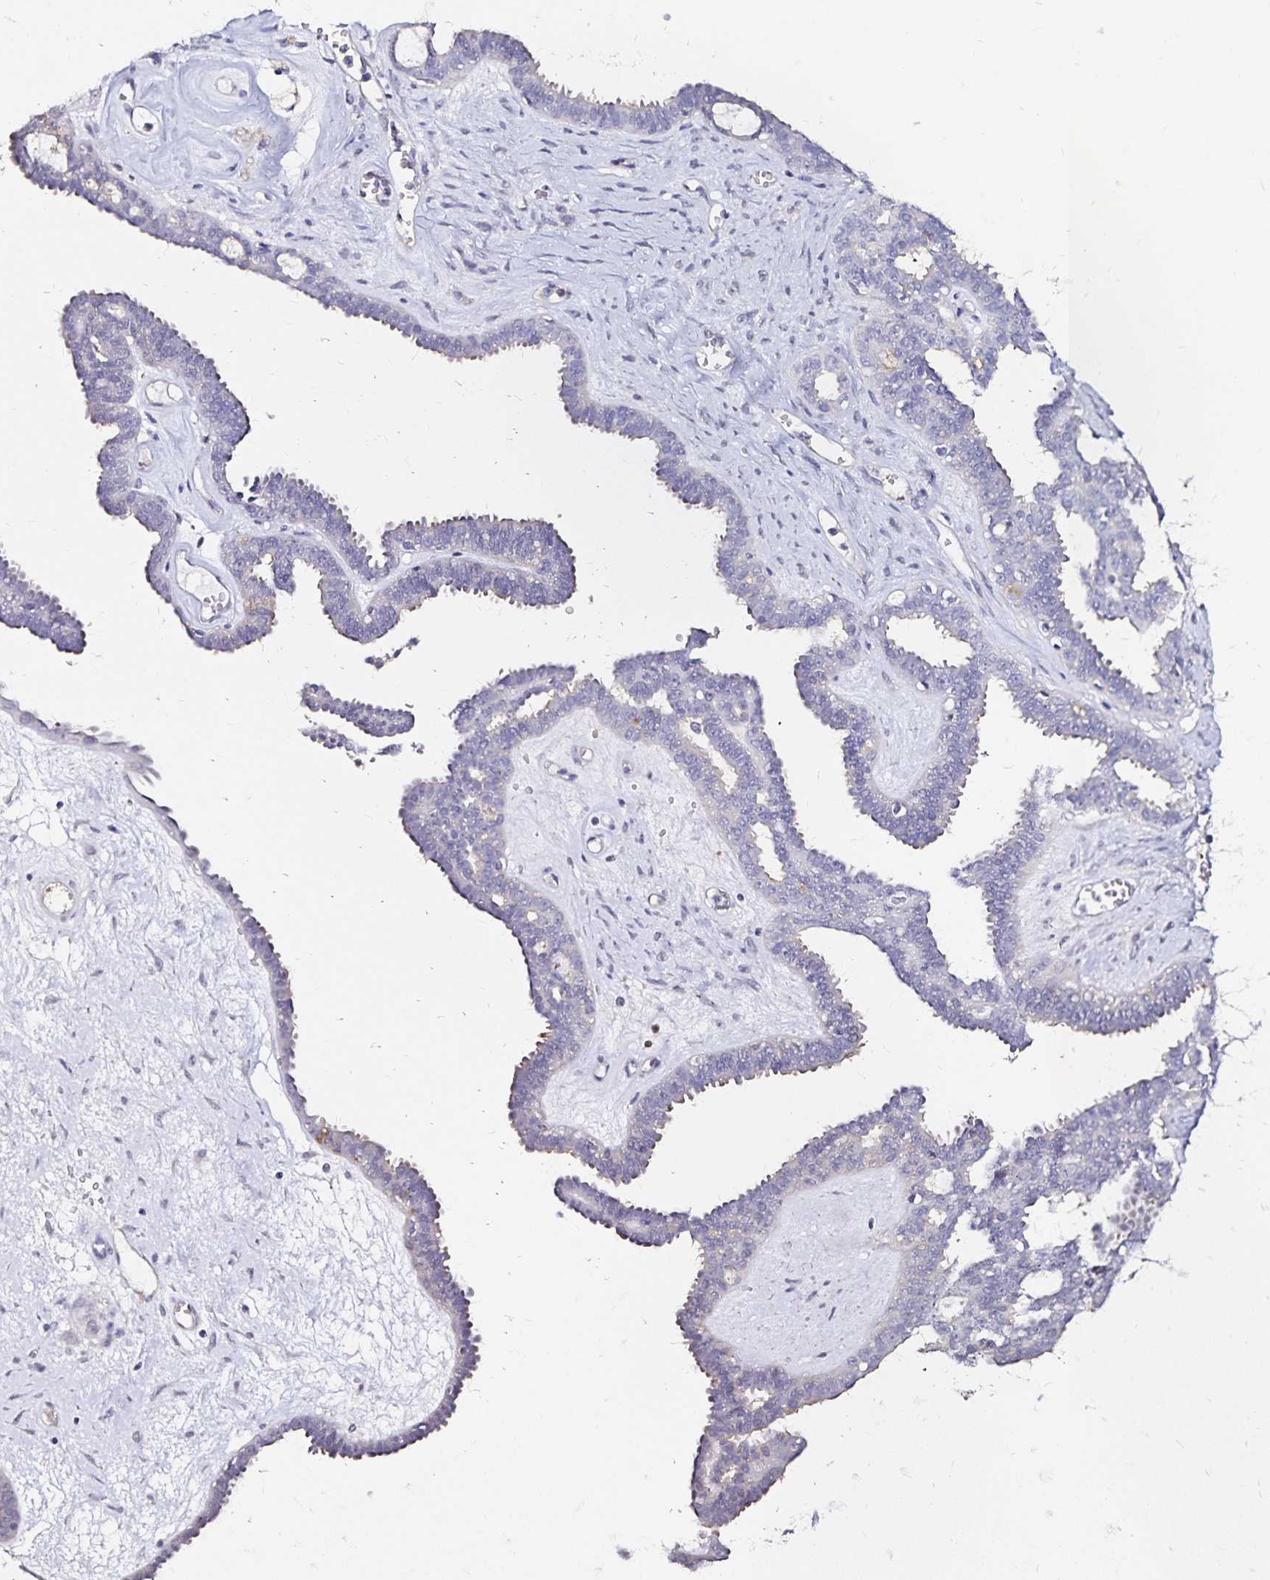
{"staining": {"intensity": "negative", "quantity": "none", "location": "none"}, "tissue": "ovarian cancer", "cell_type": "Tumor cells", "image_type": "cancer", "snomed": [{"axis": "morphology", "description": "Cystadenocarcinoma, serous, NOS"}, {"axis": "topography", "description": "Ovary"}], "caption": "Protein analysis of ovarian cancer exhibits no significant positivity in tumor cells.", "gene": "SLC5A1", "patient": {"sex": "female", "age": 71}}